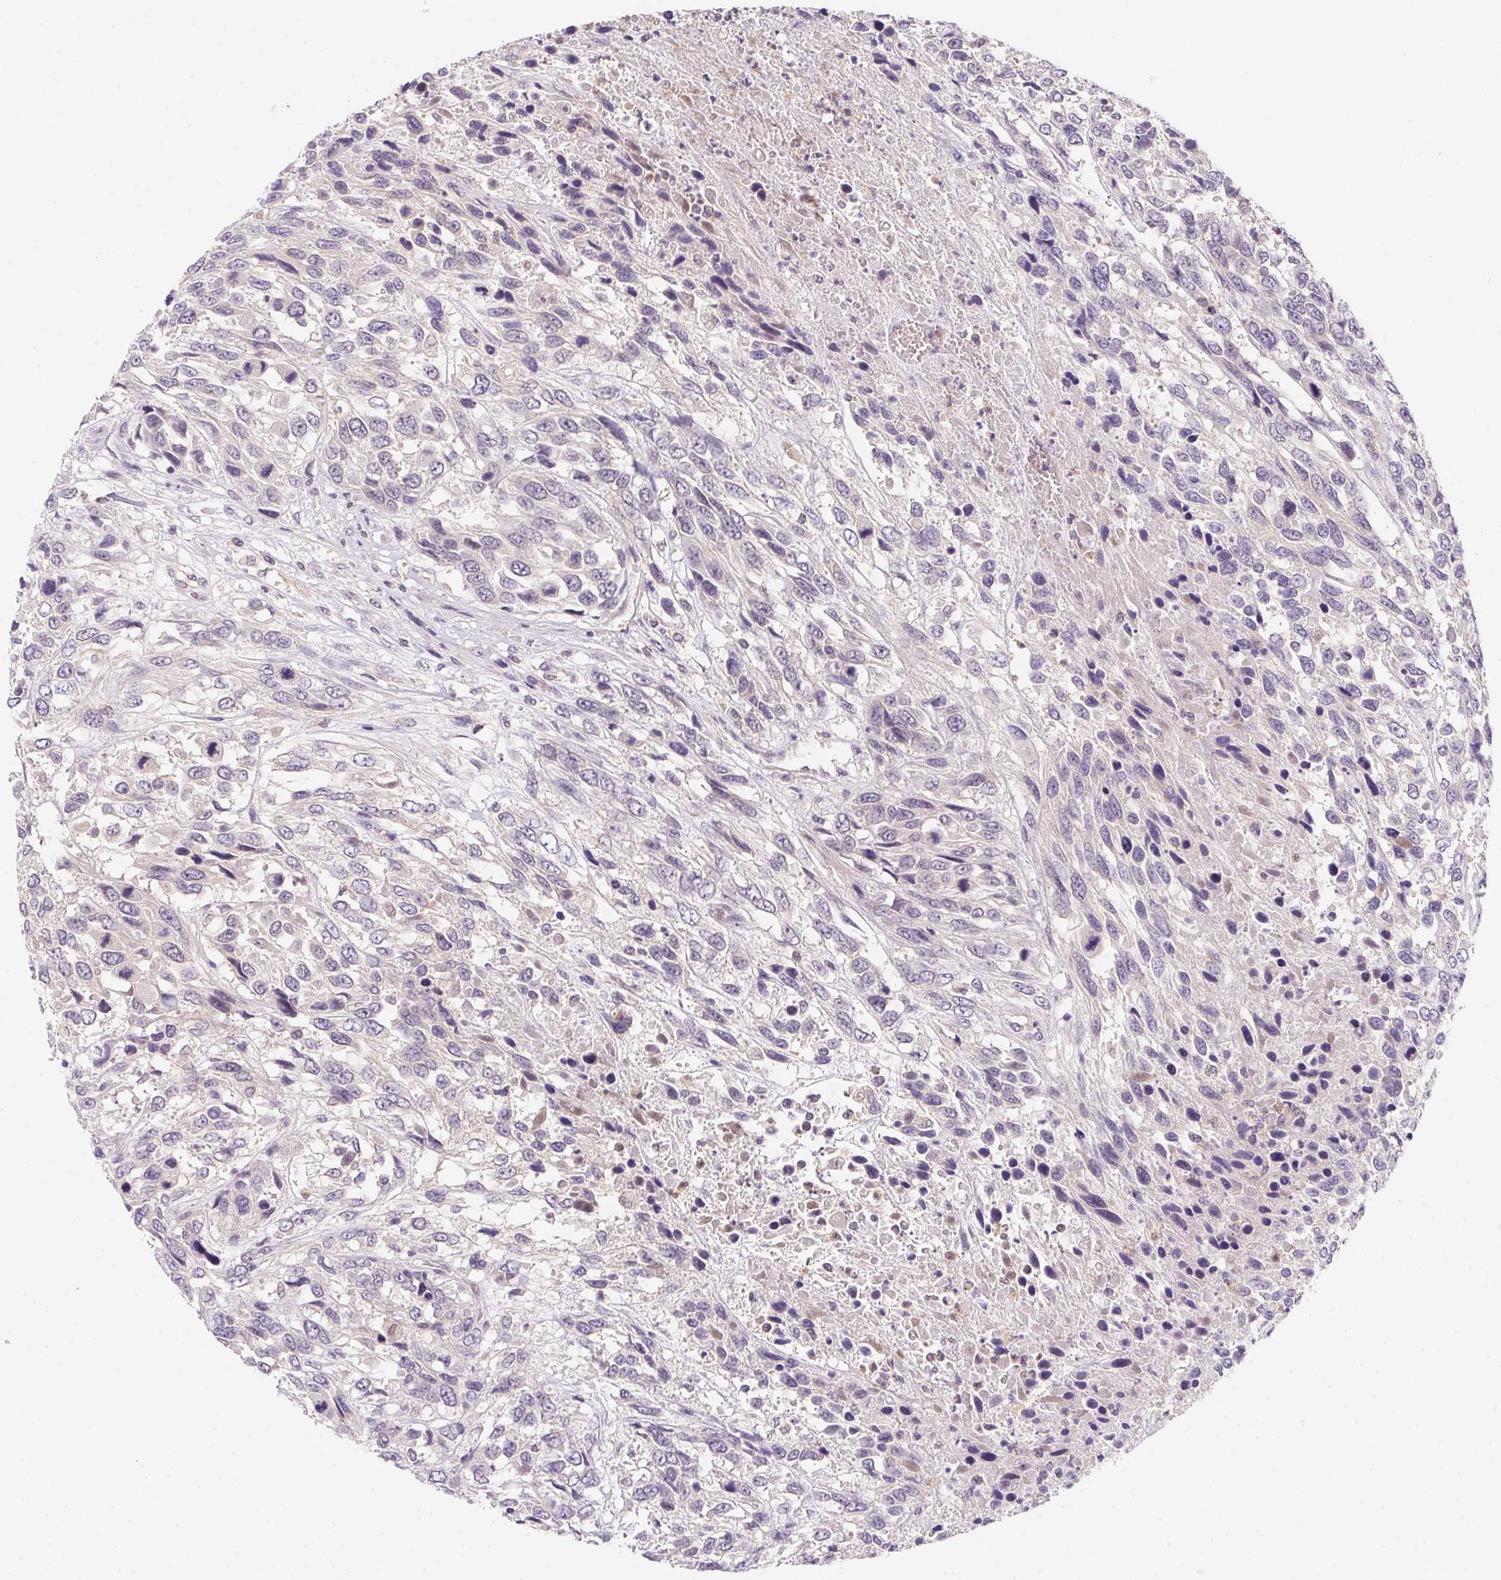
{"staining": {"intensity": "negative", "quantity": "none", "location": "none"}, "tissue": "urothelial cancer", "cell_type": "Tumor cells", "image_type": "cancer", "snomed": [{"axis": "morphology", "description": "Urothelial carcinoma, High grade"}, {"axis": "topography", "description": "Urinary bladder"}], "caption": "Immunohistochemical staining of urothelial cancer shows no significant staining in tumor cells.", "gene": "PRKAA1", "patient": {"sex": "female", "age": 70}}